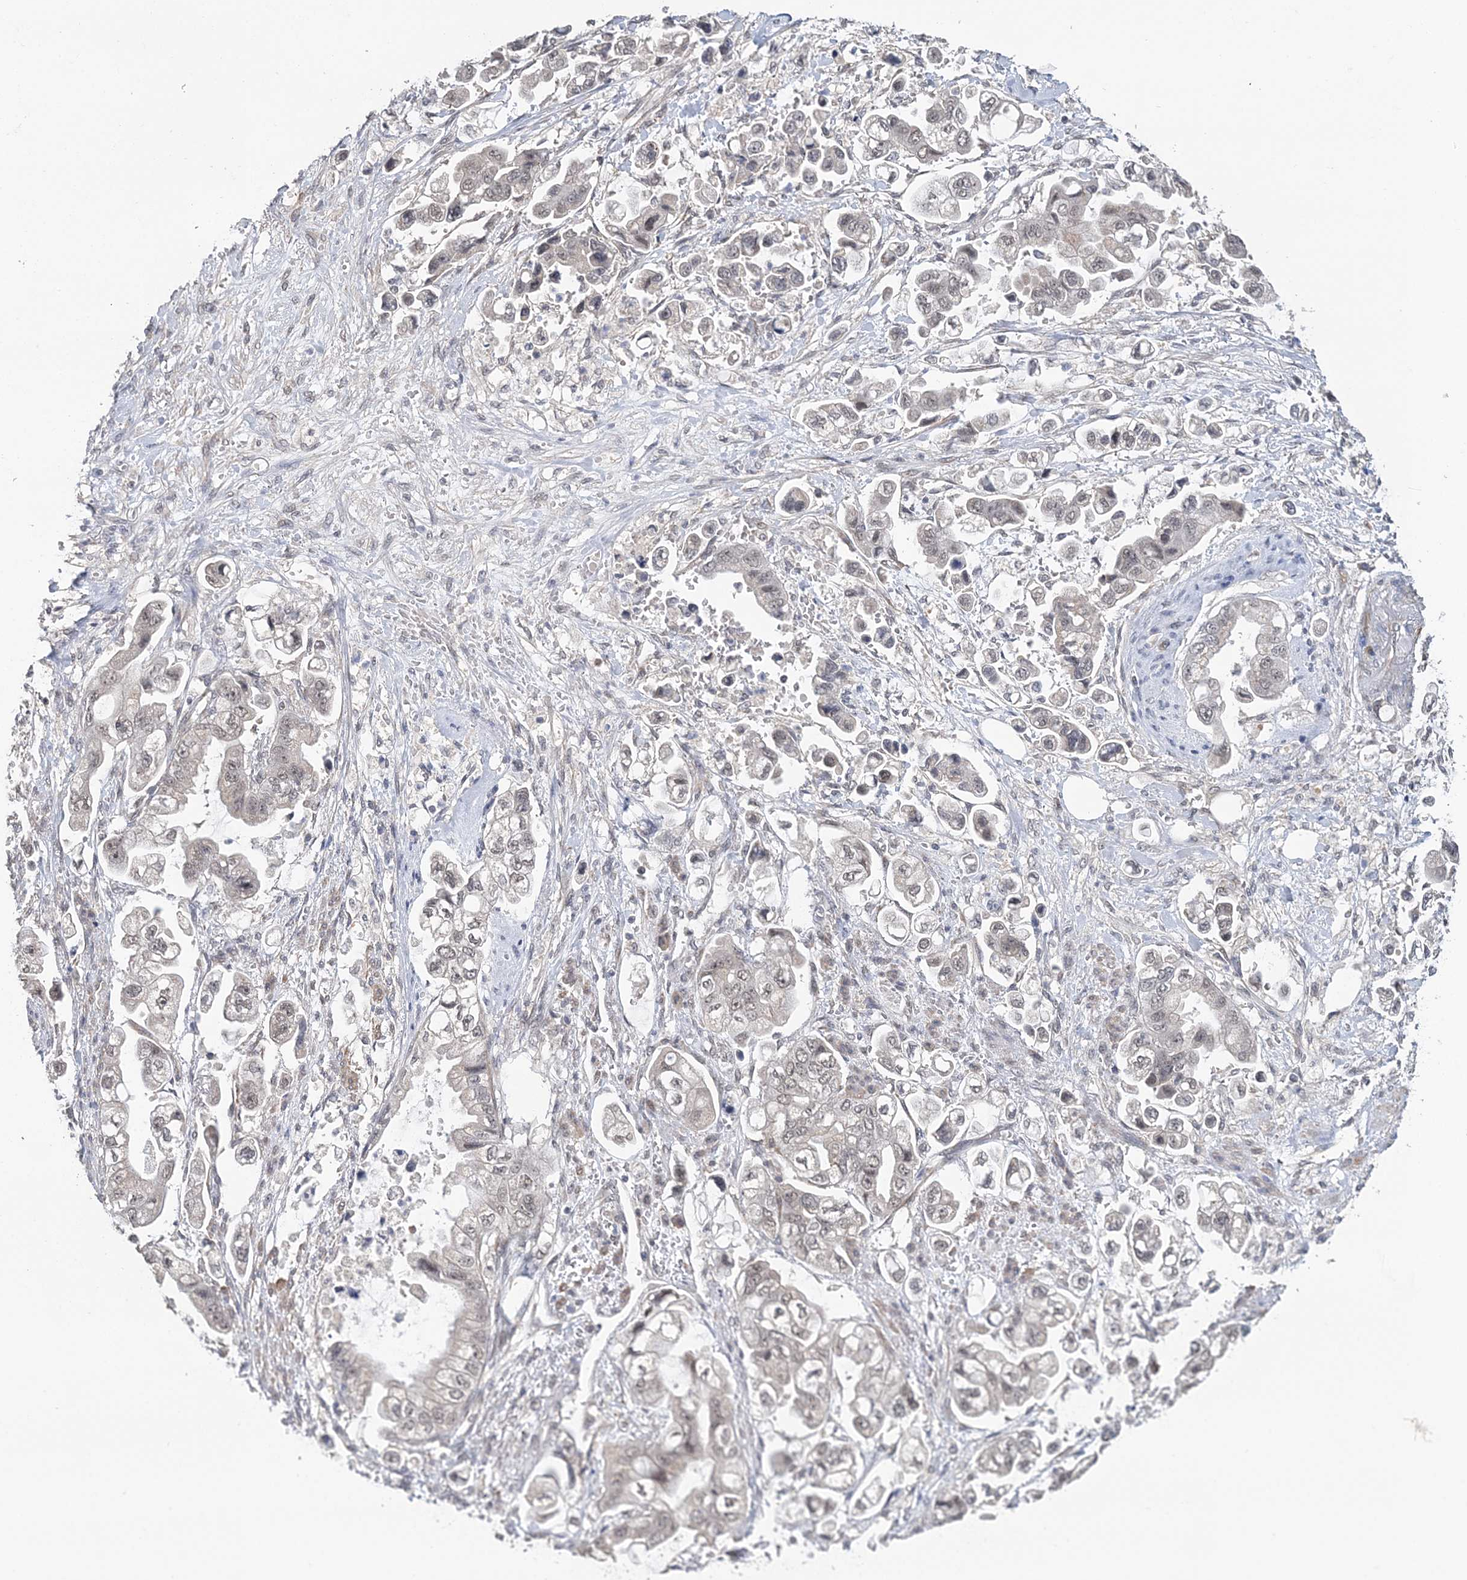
{"staining": {"intensity": "negative", "quantity": "none", "location": "none"}, "tissue": "stomach cancer", "cell_type": "Tumor cells", "image_type": "cancer", "snomed": [{"axis": "morphology", "description": "Adenocarcinoma, NOS"}, {"axis": "topography", "description": "Stomach"}], "caption": "Immunohistochemical staining of human stomach cancer exhibits no significant positivity in tumor cells.", "gene": "TSHZ2", "patient": {"sex": "male", "age": 62}}